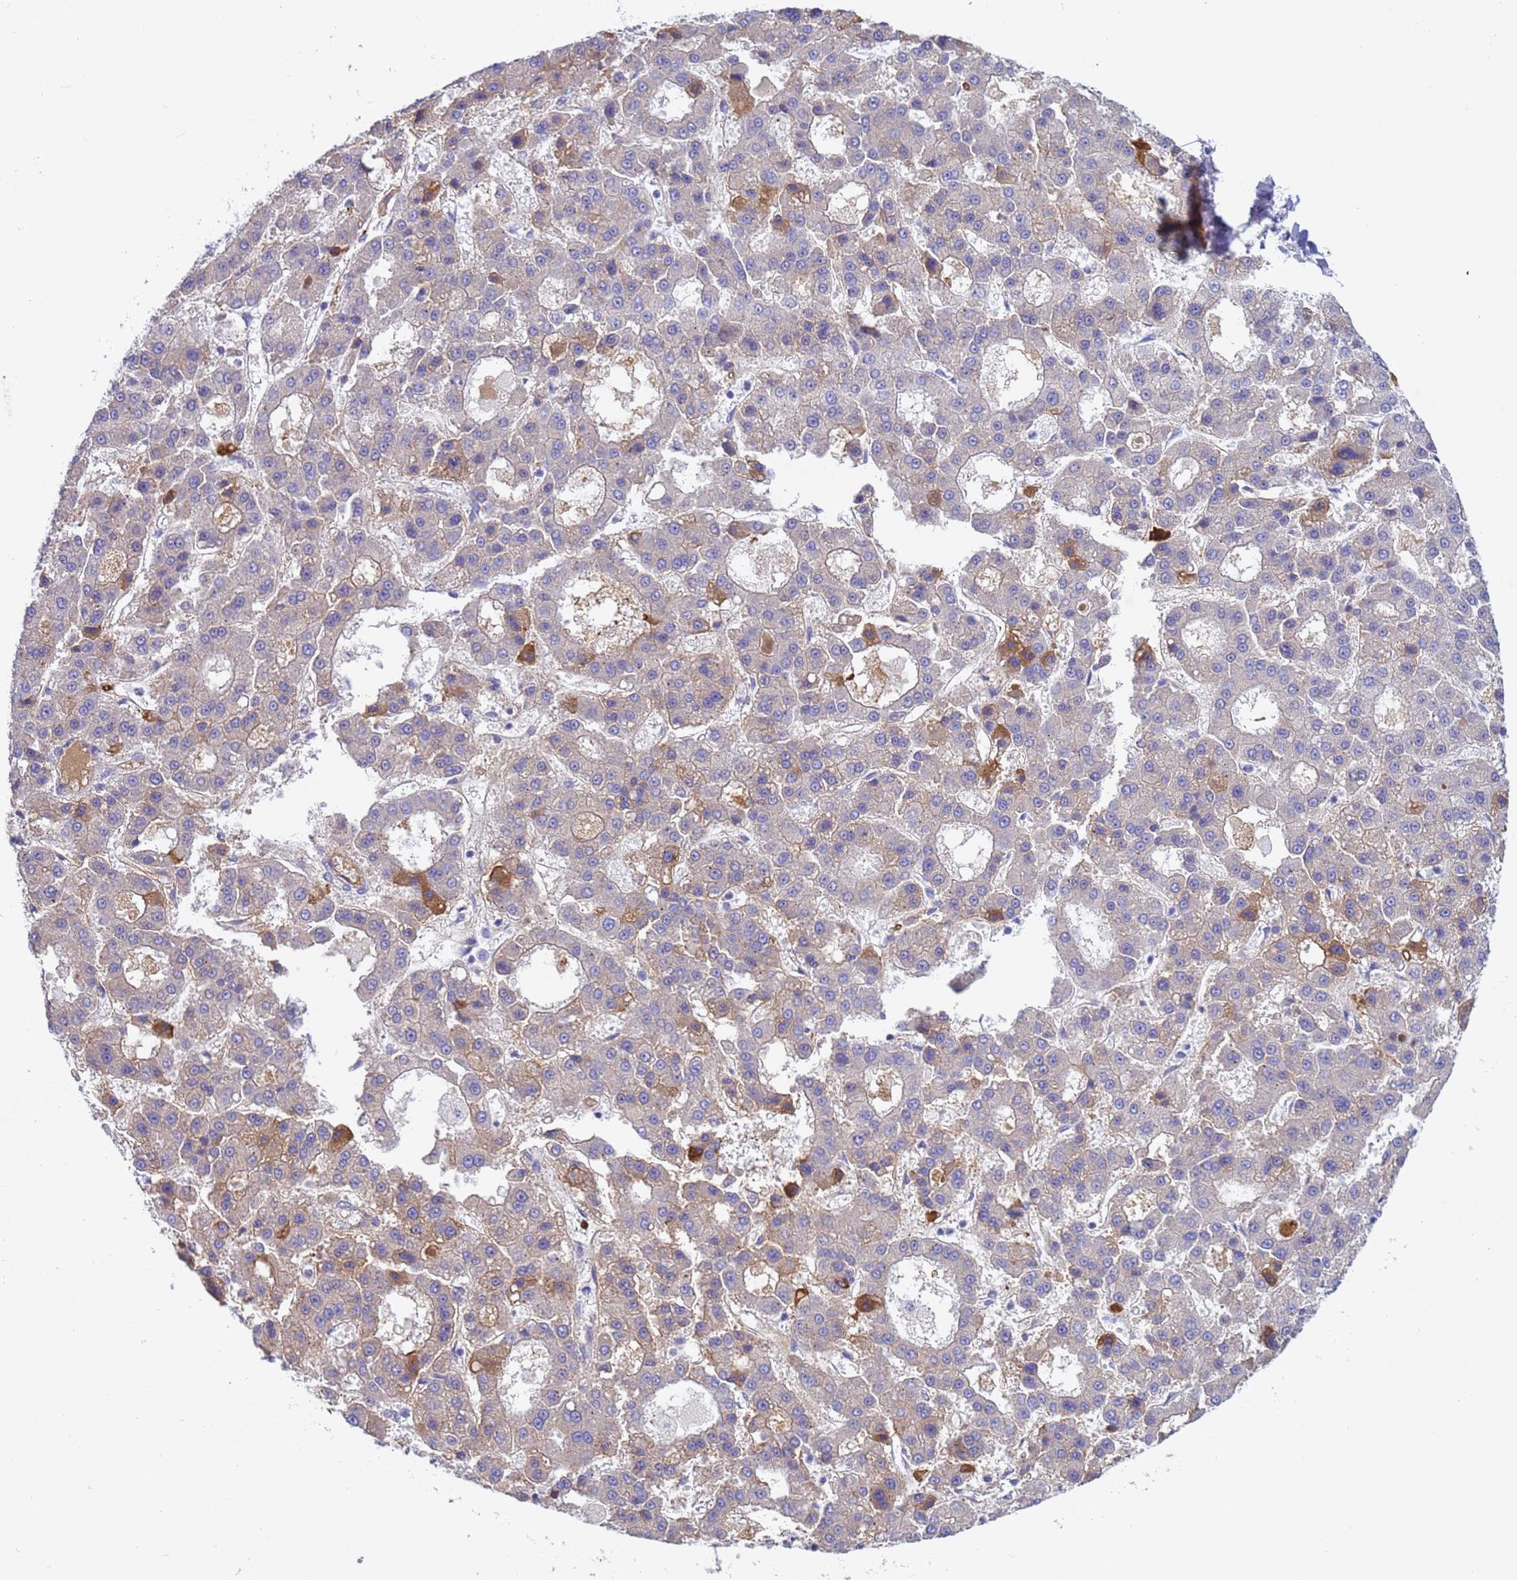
{"staining": {"intensity": "moderate", "quantity": "<25%", "location": "cytoplasmic/membranous"}, "tissue": "liver cancer", "cell_type": "Tumor cells", "image_type": "cancer", "snomed": [{"axis": "morphology", "description": "Carcinoma, Hepatocellular, NOS"}, {"axis": "topography", "description": "Liver"}], "caption": "Tumor cells demonstrate low levels of moderate cytoplasmic/membranous positivity in approximately <25% of cells in liver hepatocellular carcinoma. (DAB IHC, brown staining for protein, blue staining for nuclei).", "gene": "C4orf46", "patient": {"sex": "male", "age": 70}}